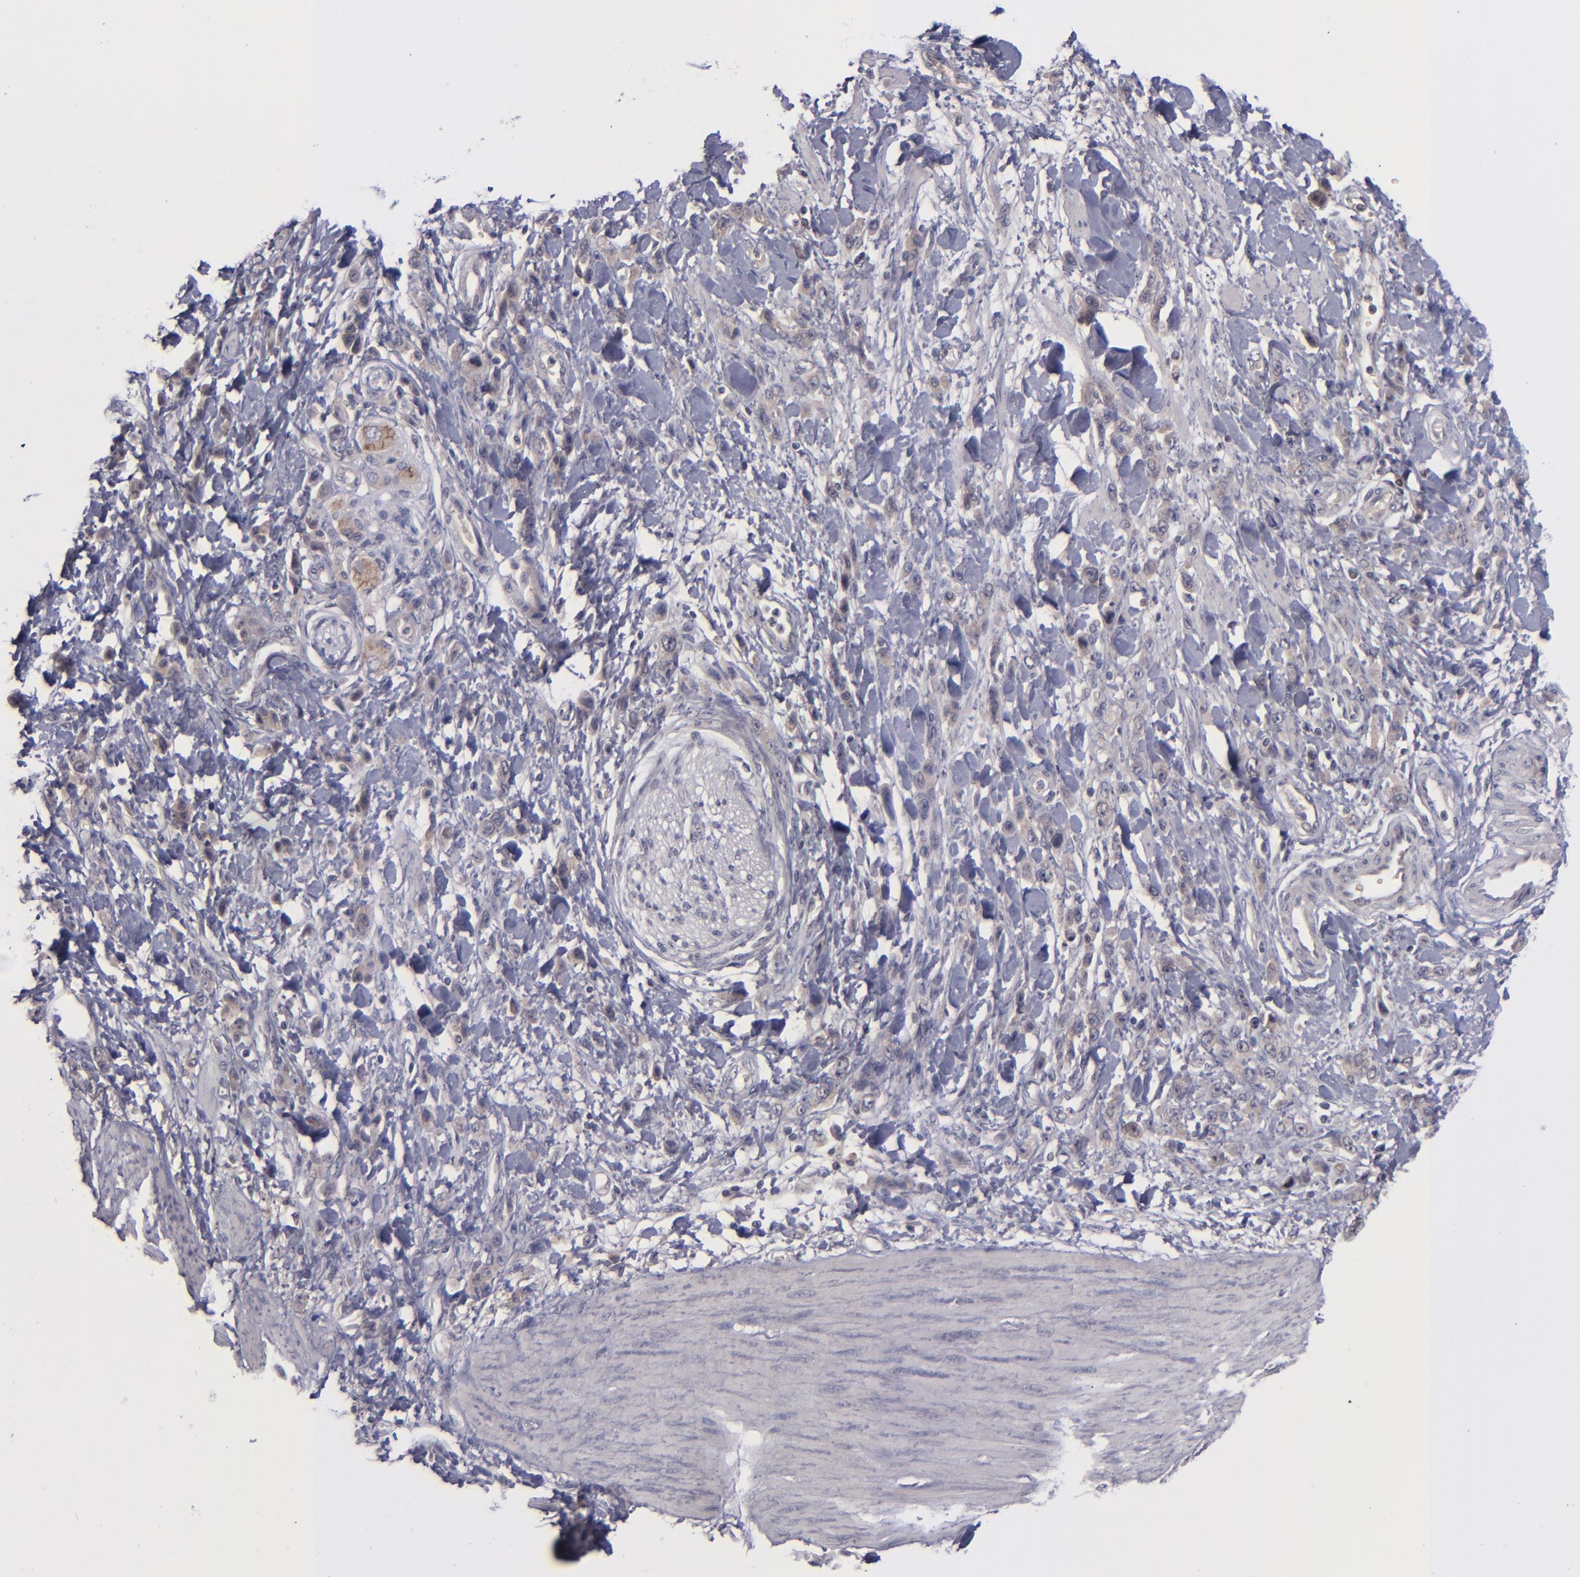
{"staining": {"intensity": "weak", "quantity": "25%-75%", "location": "cytoplasmic/membranous"}, "tissue": "stomach cancer", "cell_type": "Tumor cells", "image_type": "cancer", "snomed": [{"axis": "morphology", "description": "Normal tissue, NOS"}, {"axis": "morphology", "description": "Adenocarcinoma, NOS"}, {"axis": "topography", "description": "Stomach"}], "caption": "Immunohistochemistry micrograph of adenocarcinoma (stomach) stained for a protein (brown), which demonstrates low levels of weak cytoplasmic/membranous expression in about 25%-75% of tumor cells.", "gene": "TSC2", "patient": {"sex": "male", "age": 82}}